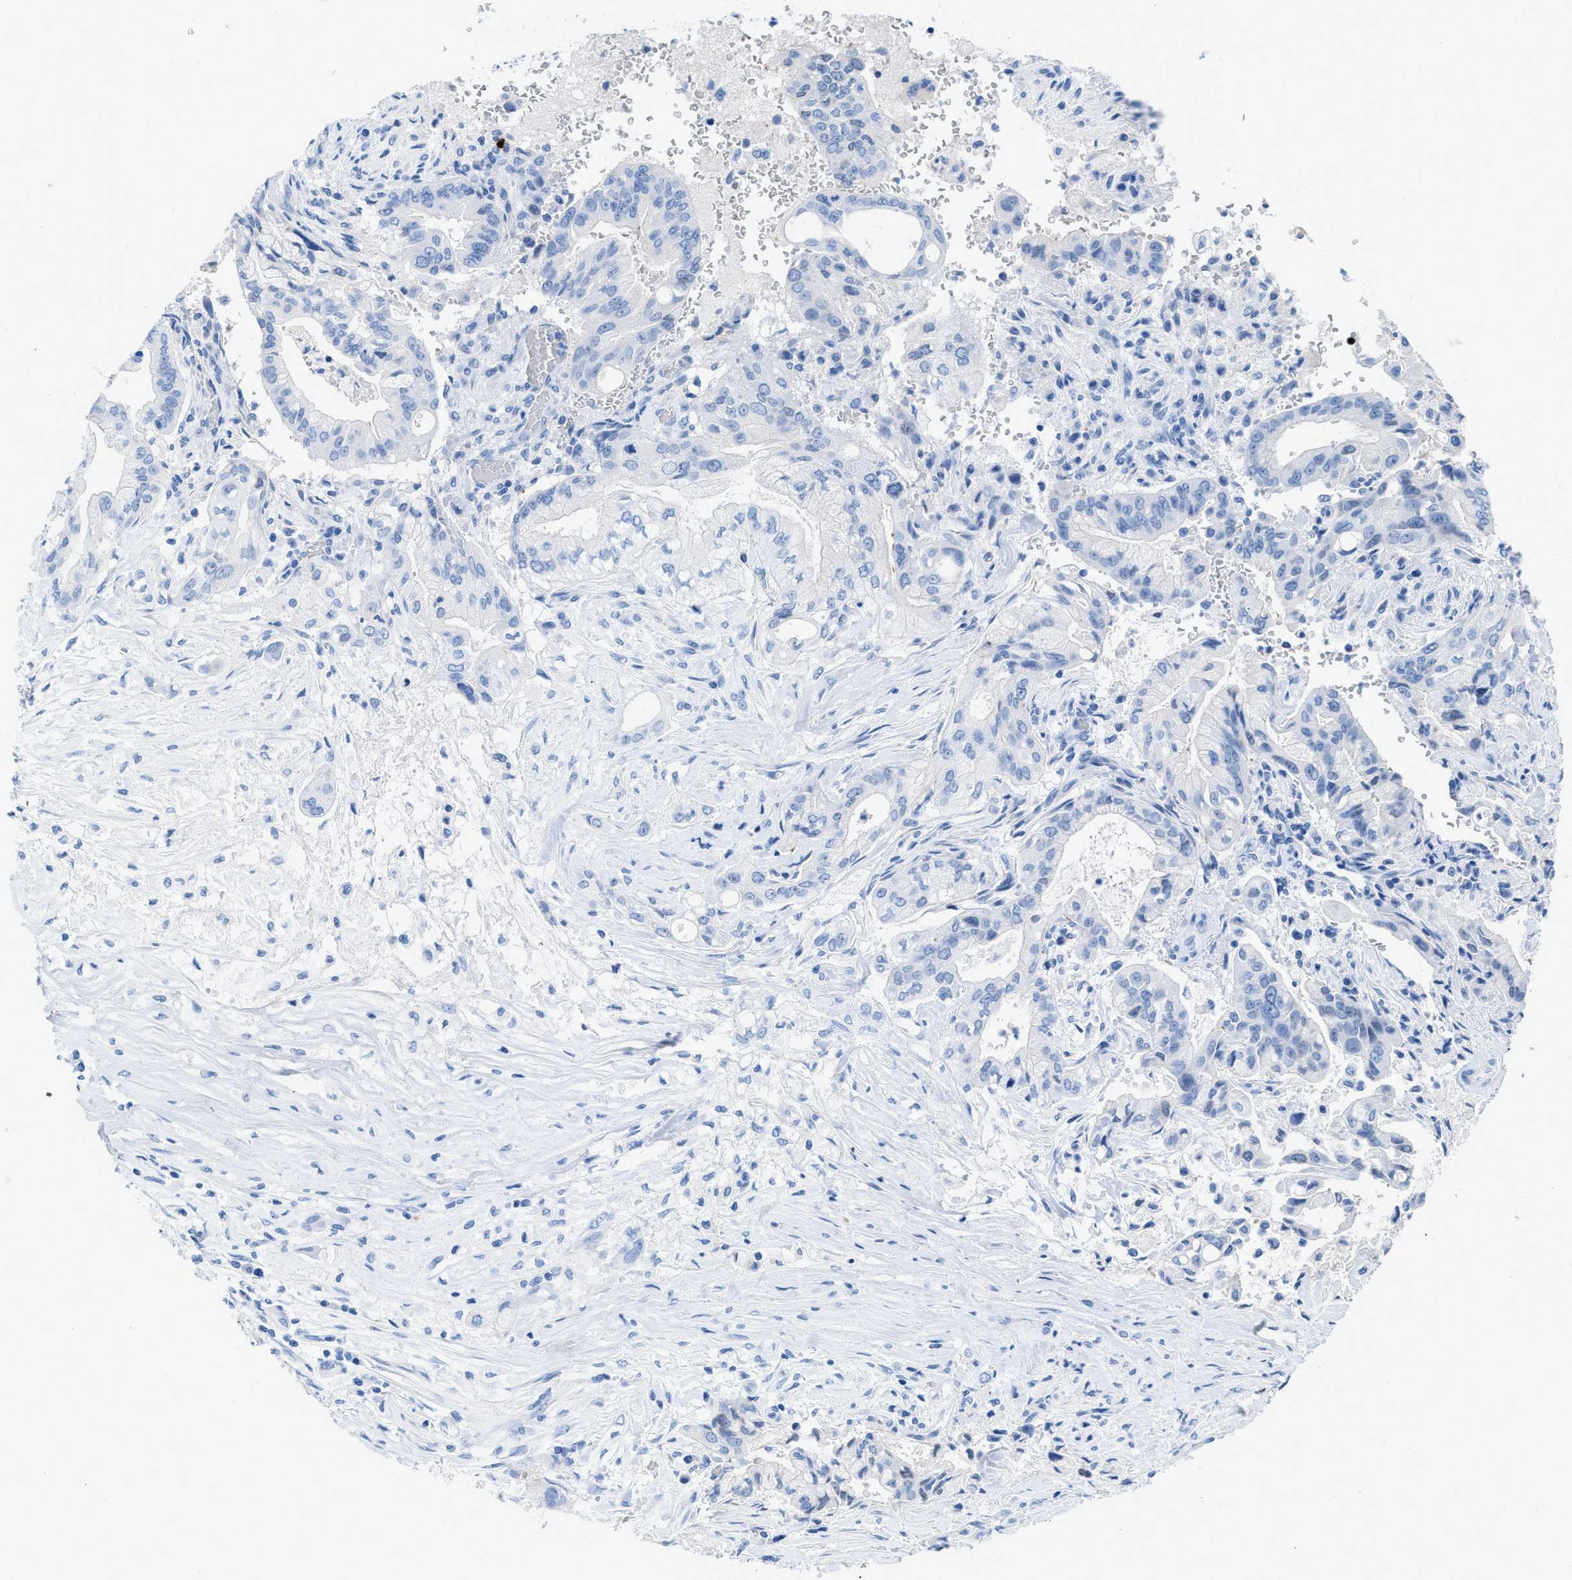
{"staining": {"intensity": "negative", "quantity": "none", "location": "none"}, "tissue": "pancreatic cancer", "cell_type": "Tumor cells", "image_type": "cancer", "snomed": [{"axis": "morphology", "description": "Adenocarcinoma, NOS"}, {"axis": "topography", "description": "Pancreas"}], "caption": "This is an IHC photomicrograph of pancreatic cancer (adenocarcinoma). There is no positivity in tumor cells.", "gene": "TCL1A", "patient": {"sex": "female", "age": 73}}